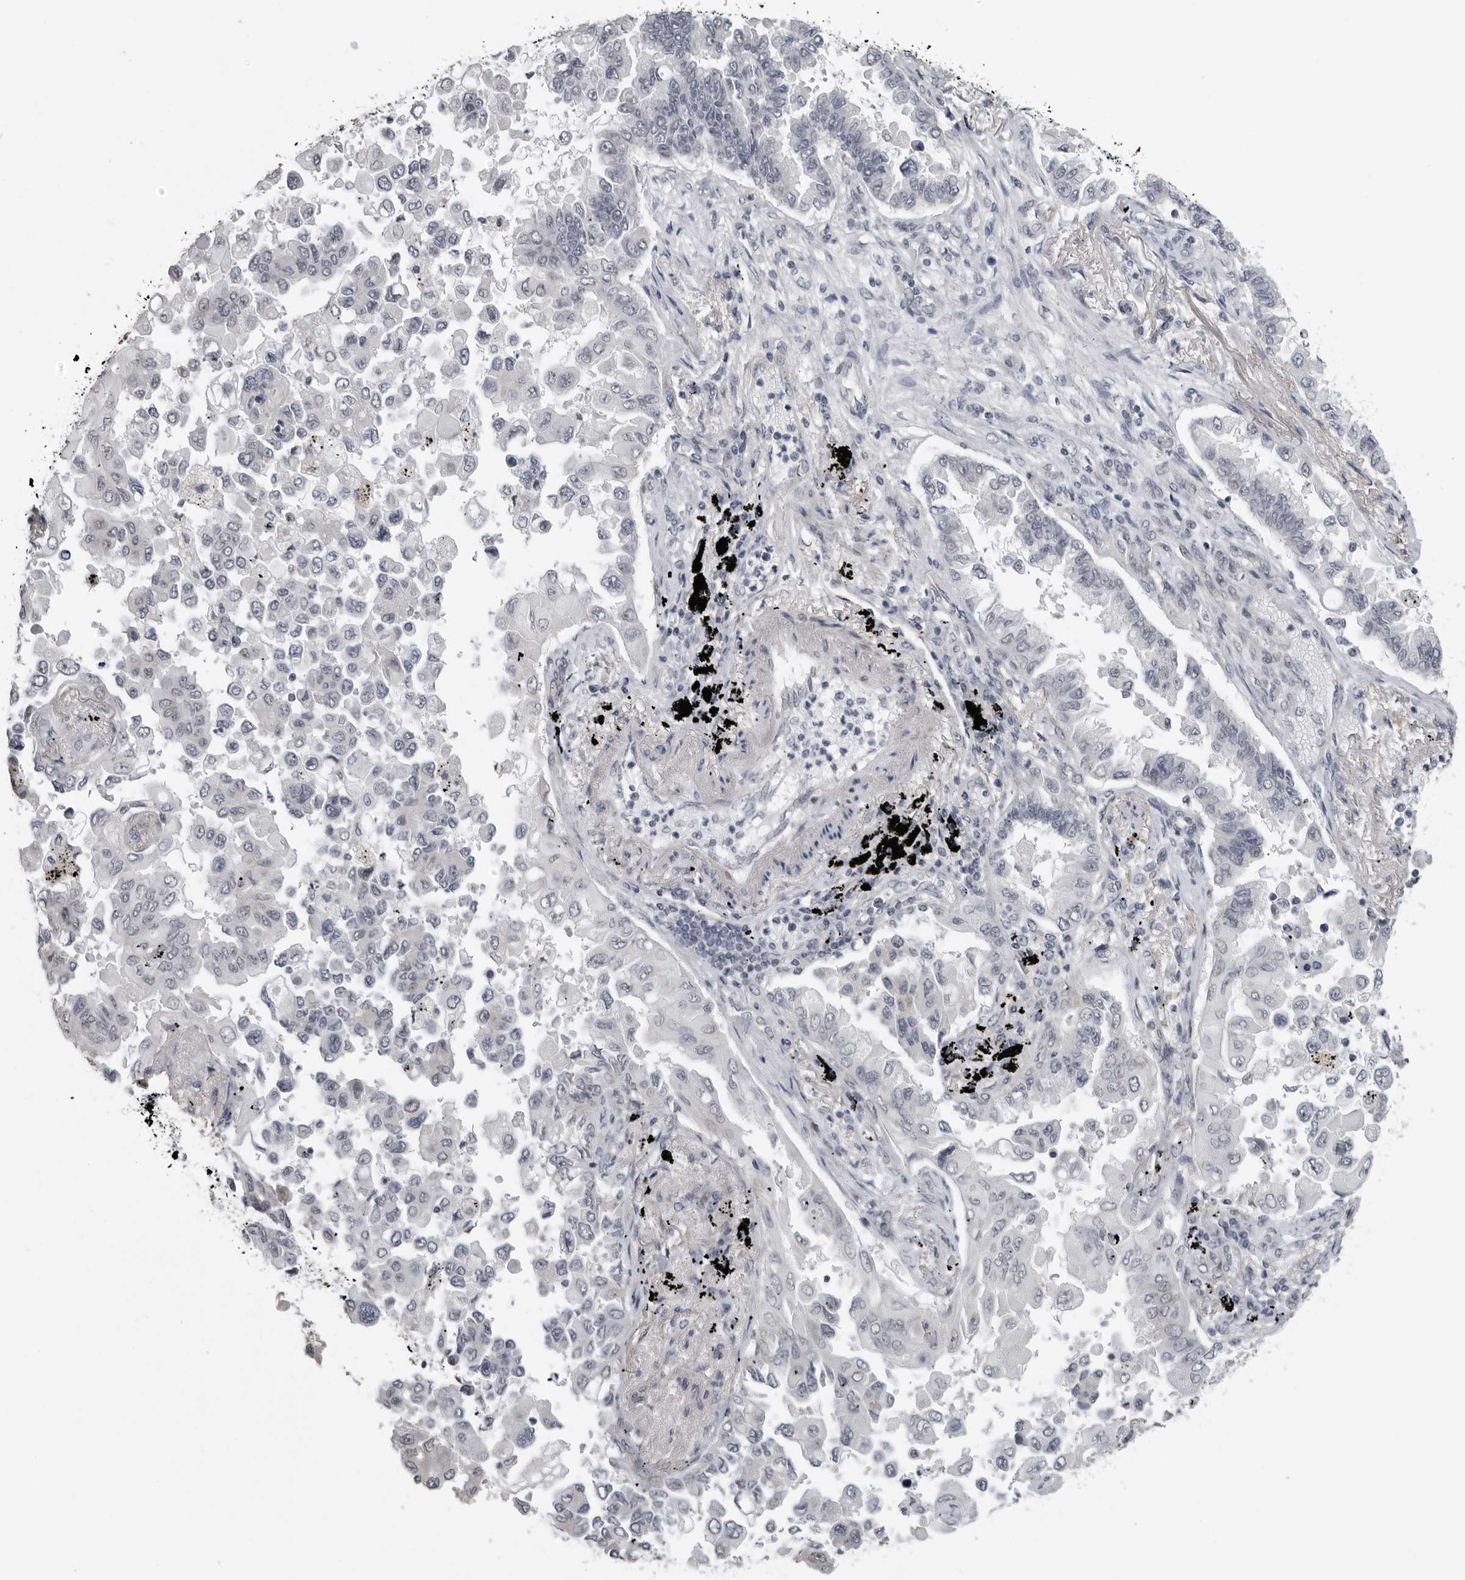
{"staining": {"intensity": "negative", "quantity": "none", "location": "none"}, "tissue": "lung cancer", "cell_type": "Tumor cells", "image_type": "cancer", "snomed": [{"axis": "morphology", "description": "Adenocarcinoma, NOS"}, {"axis": "topography", "description": "Lung"}], "caption": "DAB immunohistochemical staining of lung adenocarcinoma displays no significant positivity in tumor cells.", "gene": "PRRX2", "patient": {"sex": "female", "age": 67}}